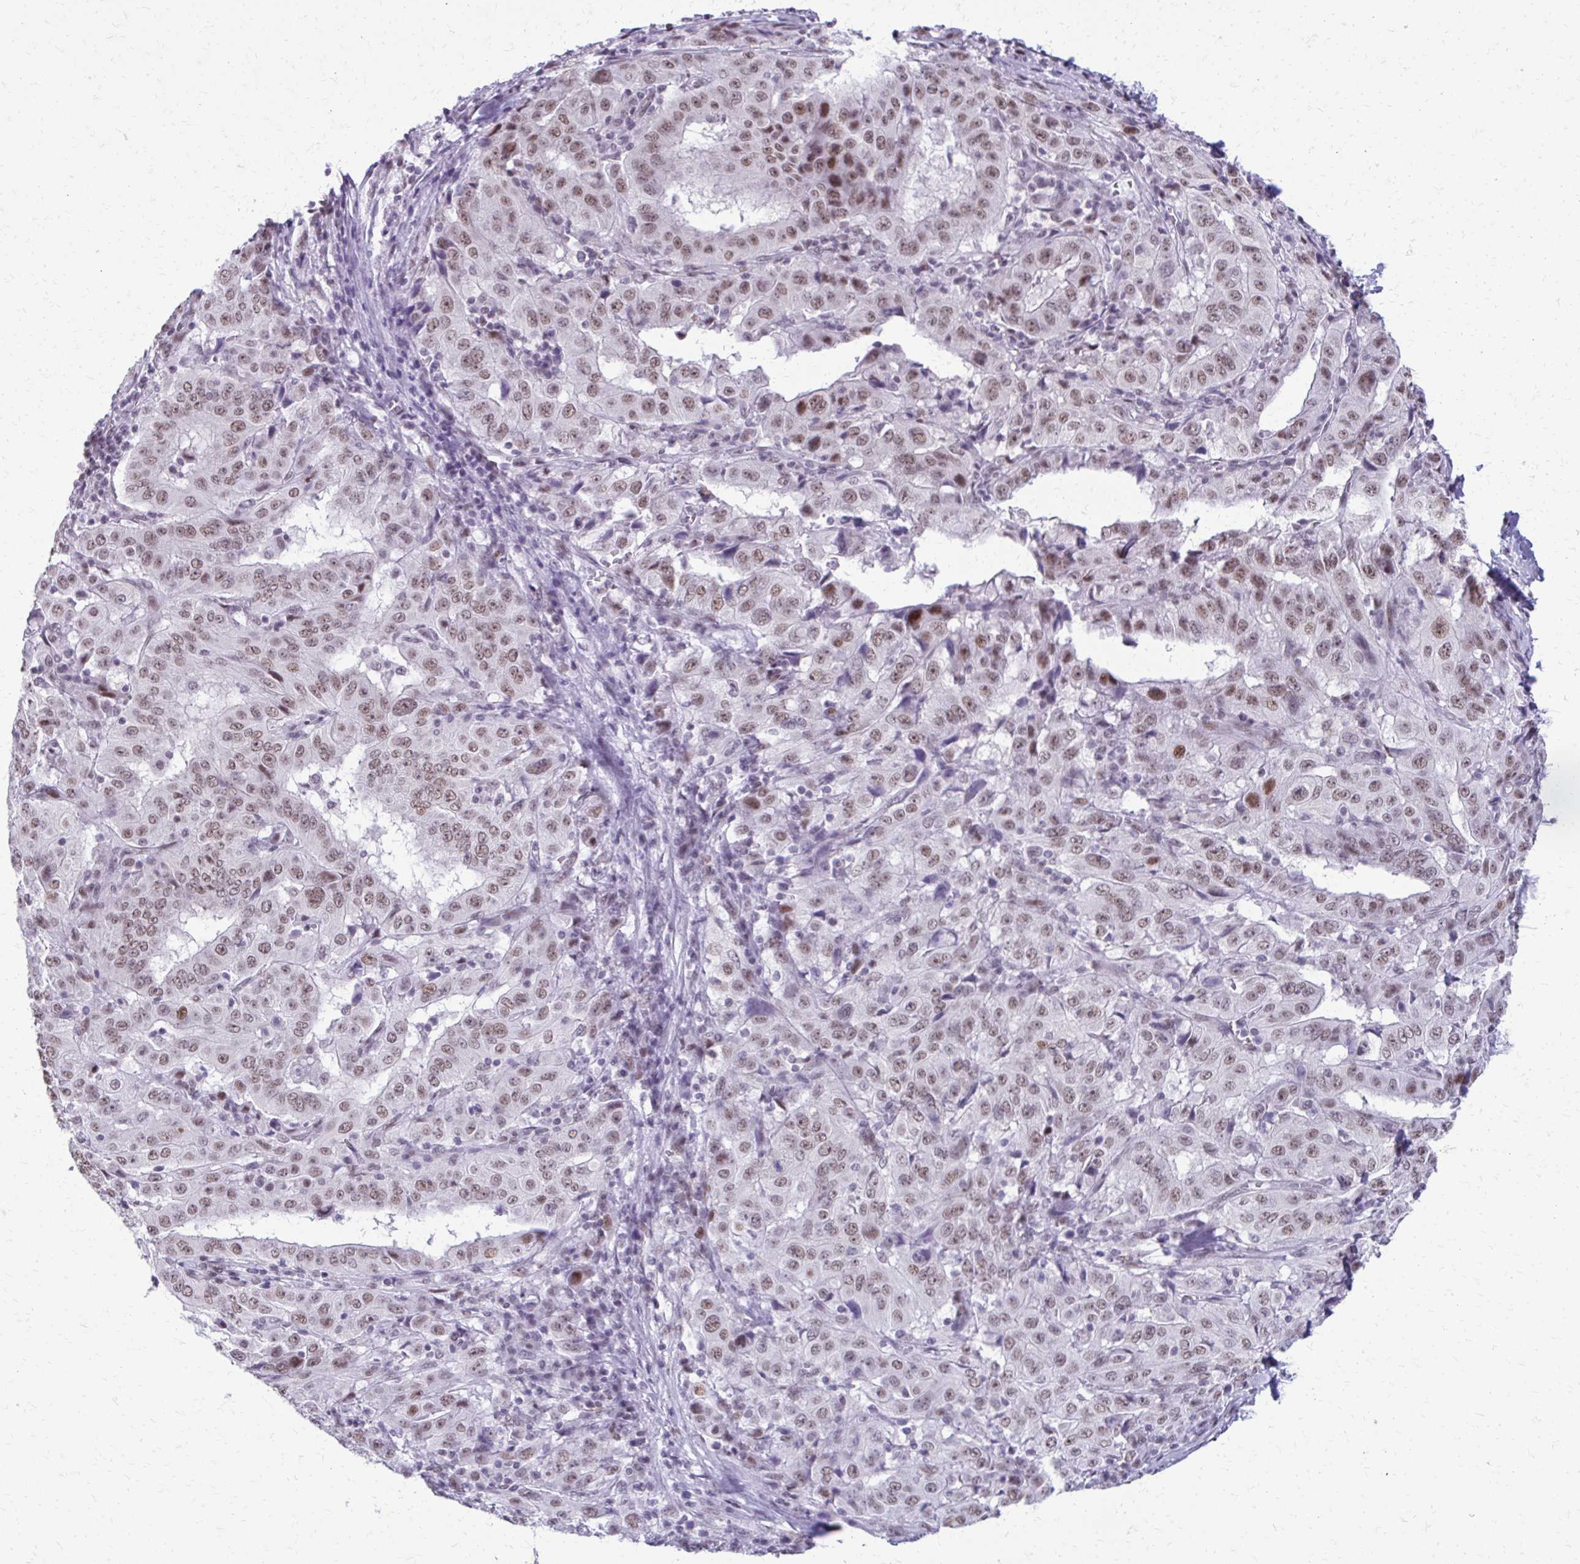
{"staining": {"intensity": "weak", "quantity": ">75%", "location": "nuclear"}, "tissue": "pancreatic cancer", "cell_type": "Tumor cells", "image_type": "cancer", "snomed": [{"axis": "morphology", "description": "Adenocarcinoma, NOS"}, {"axis": "topography", "description": "Pancreas"}], "caption": "Approximately >75% of tumor cells in human pancreatic adenocarcinoma reveal weak nuclear protein expression as visualized by brown immunohistochemical staining.", "gene": "SS18", "patient": {"sex": "male", "age": 63}}